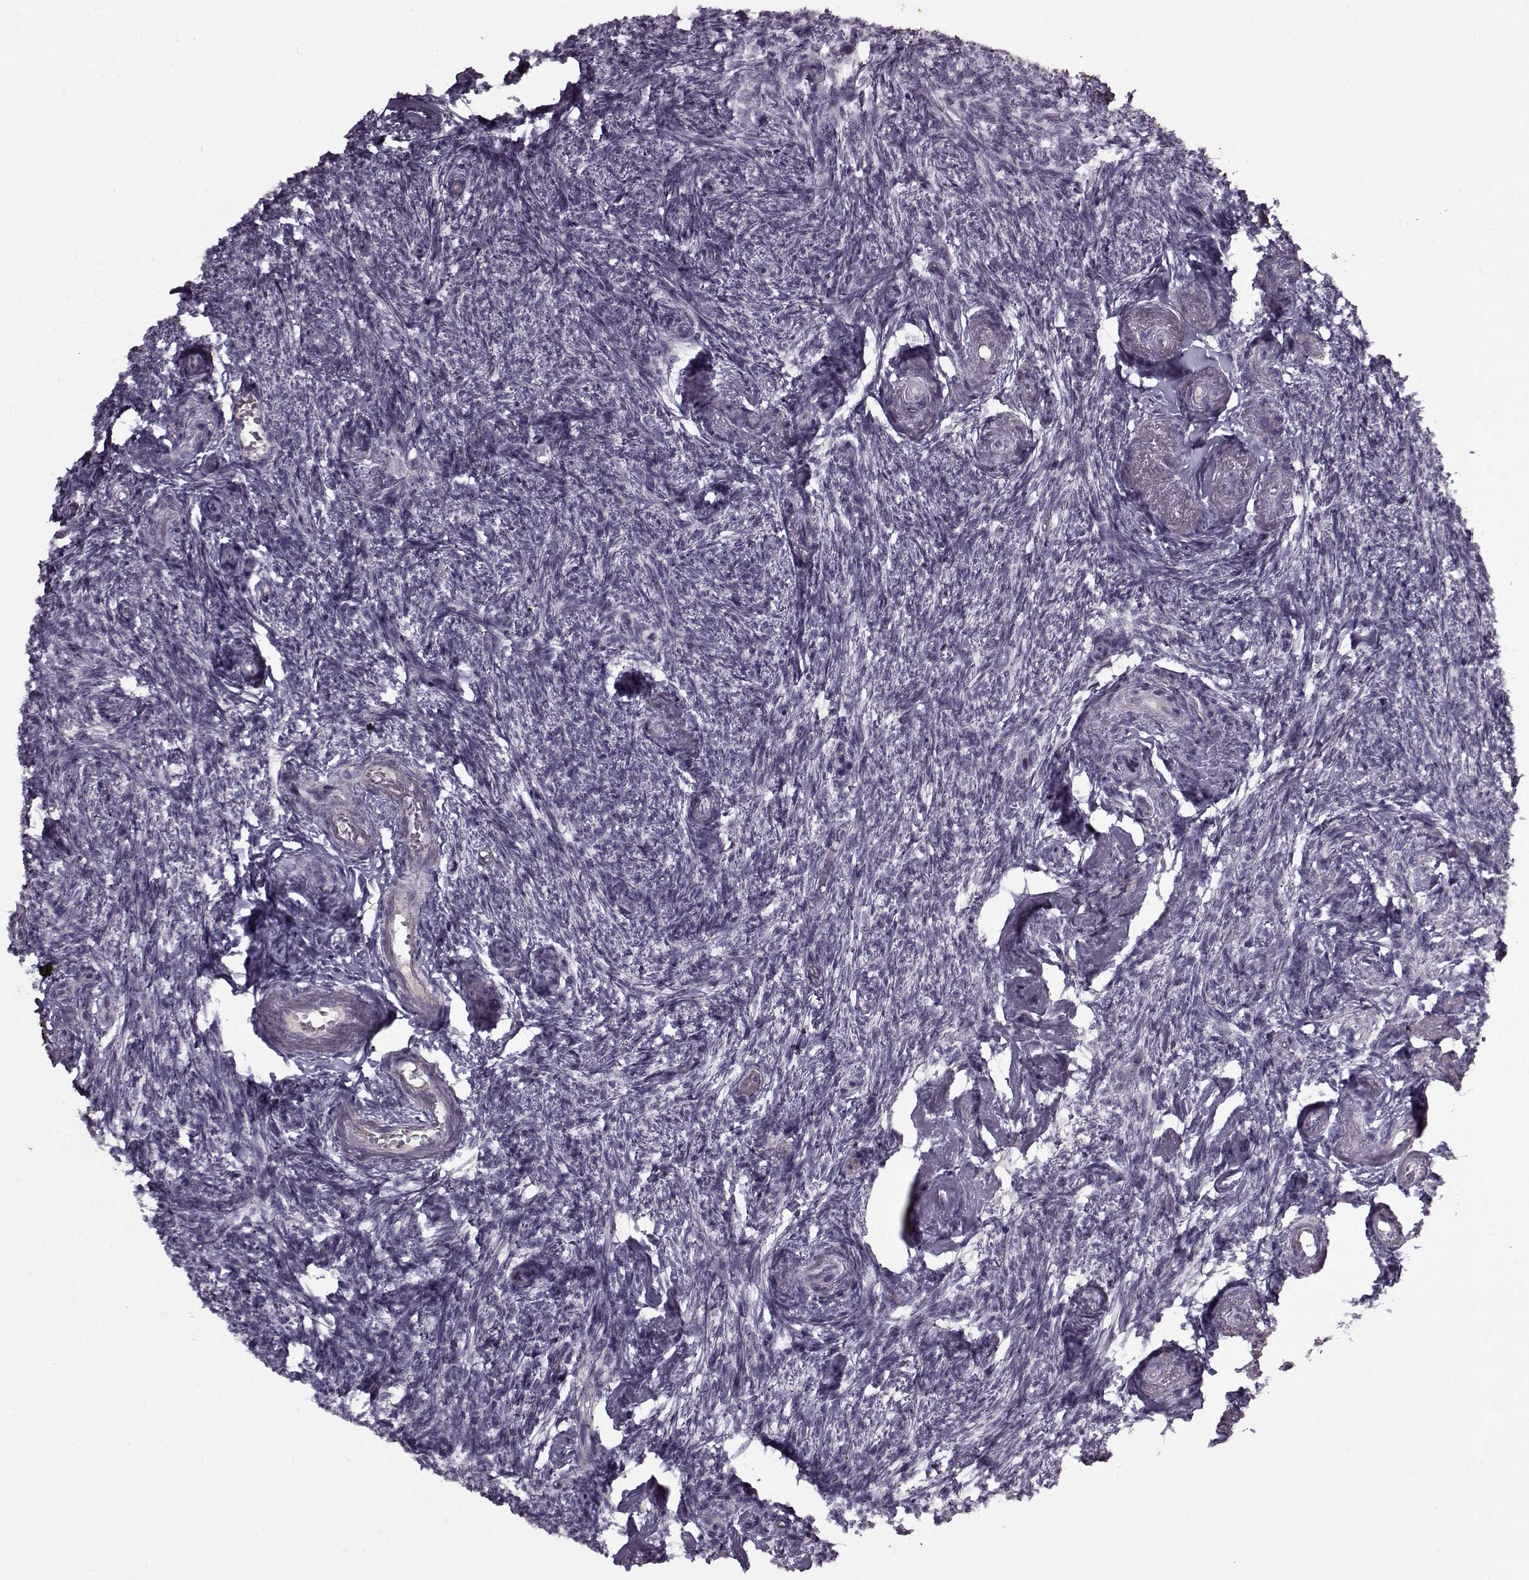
{"staining": {"intensity": "negative", "quantity": "none", "location": "none"}, "tissue": "ovary", "cell_type": "Follicle cells", "image_type": "normal", "snomed": [{"axis": "morphology", "description": "Normal tissue, NOS"}, {"axis": "topography", "description": "Ovary"}], "caption": "A high-resolution histopathology image shows immunohistochemistry staining of unremarkable ovary, which displays no significant positivity in follicle cells.", "gene": "KRT9", "patient": {"sex": "female", "age": 72}}